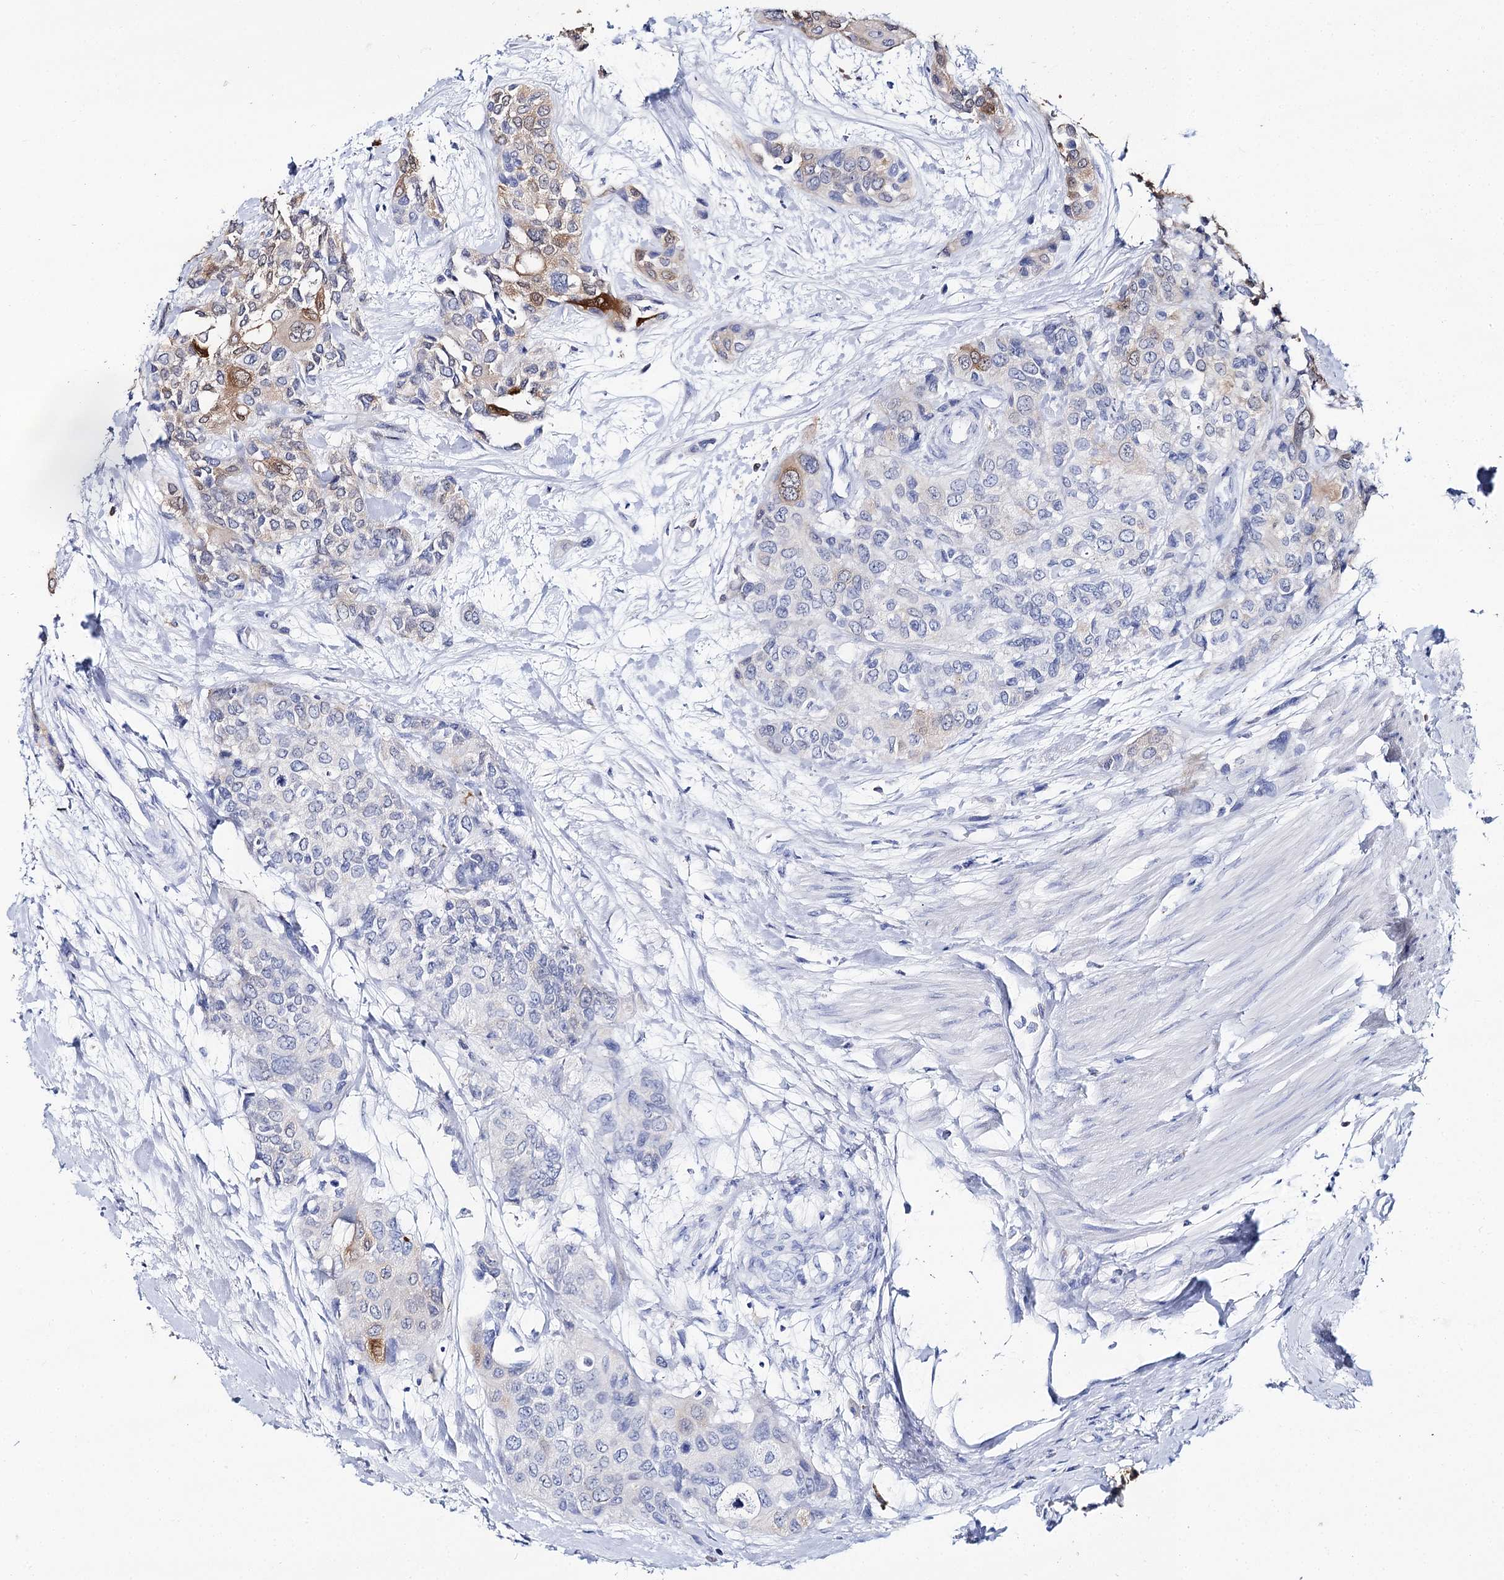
{"staining": {"intensity": "moderate", "quantity": "<25%", "location": "cytoplasmic/membranous"}, "tissue": "urothelial cancer", "cell_type": "Tumor cells", "image_type": "cancer", "snomed": [{"axis": "morphology", "description": "Normal tissue, NOS"}, {"axis": "morphology", "description": "Urothelial carcinoma, High grade"}, {"axis": "topography", "description": "Vascular tissue"}, {"axis": "topography", "description": "Urinary bladder"}], "caption": "A photomicrograph of human urothelial carcinoma (high-grade) stained for a protein exhibits moderate cytoplasmic/membranous brown staining in tumor cells.", "gene": "SLC3A1", "patient": {"sex": "female", "age": 56}}